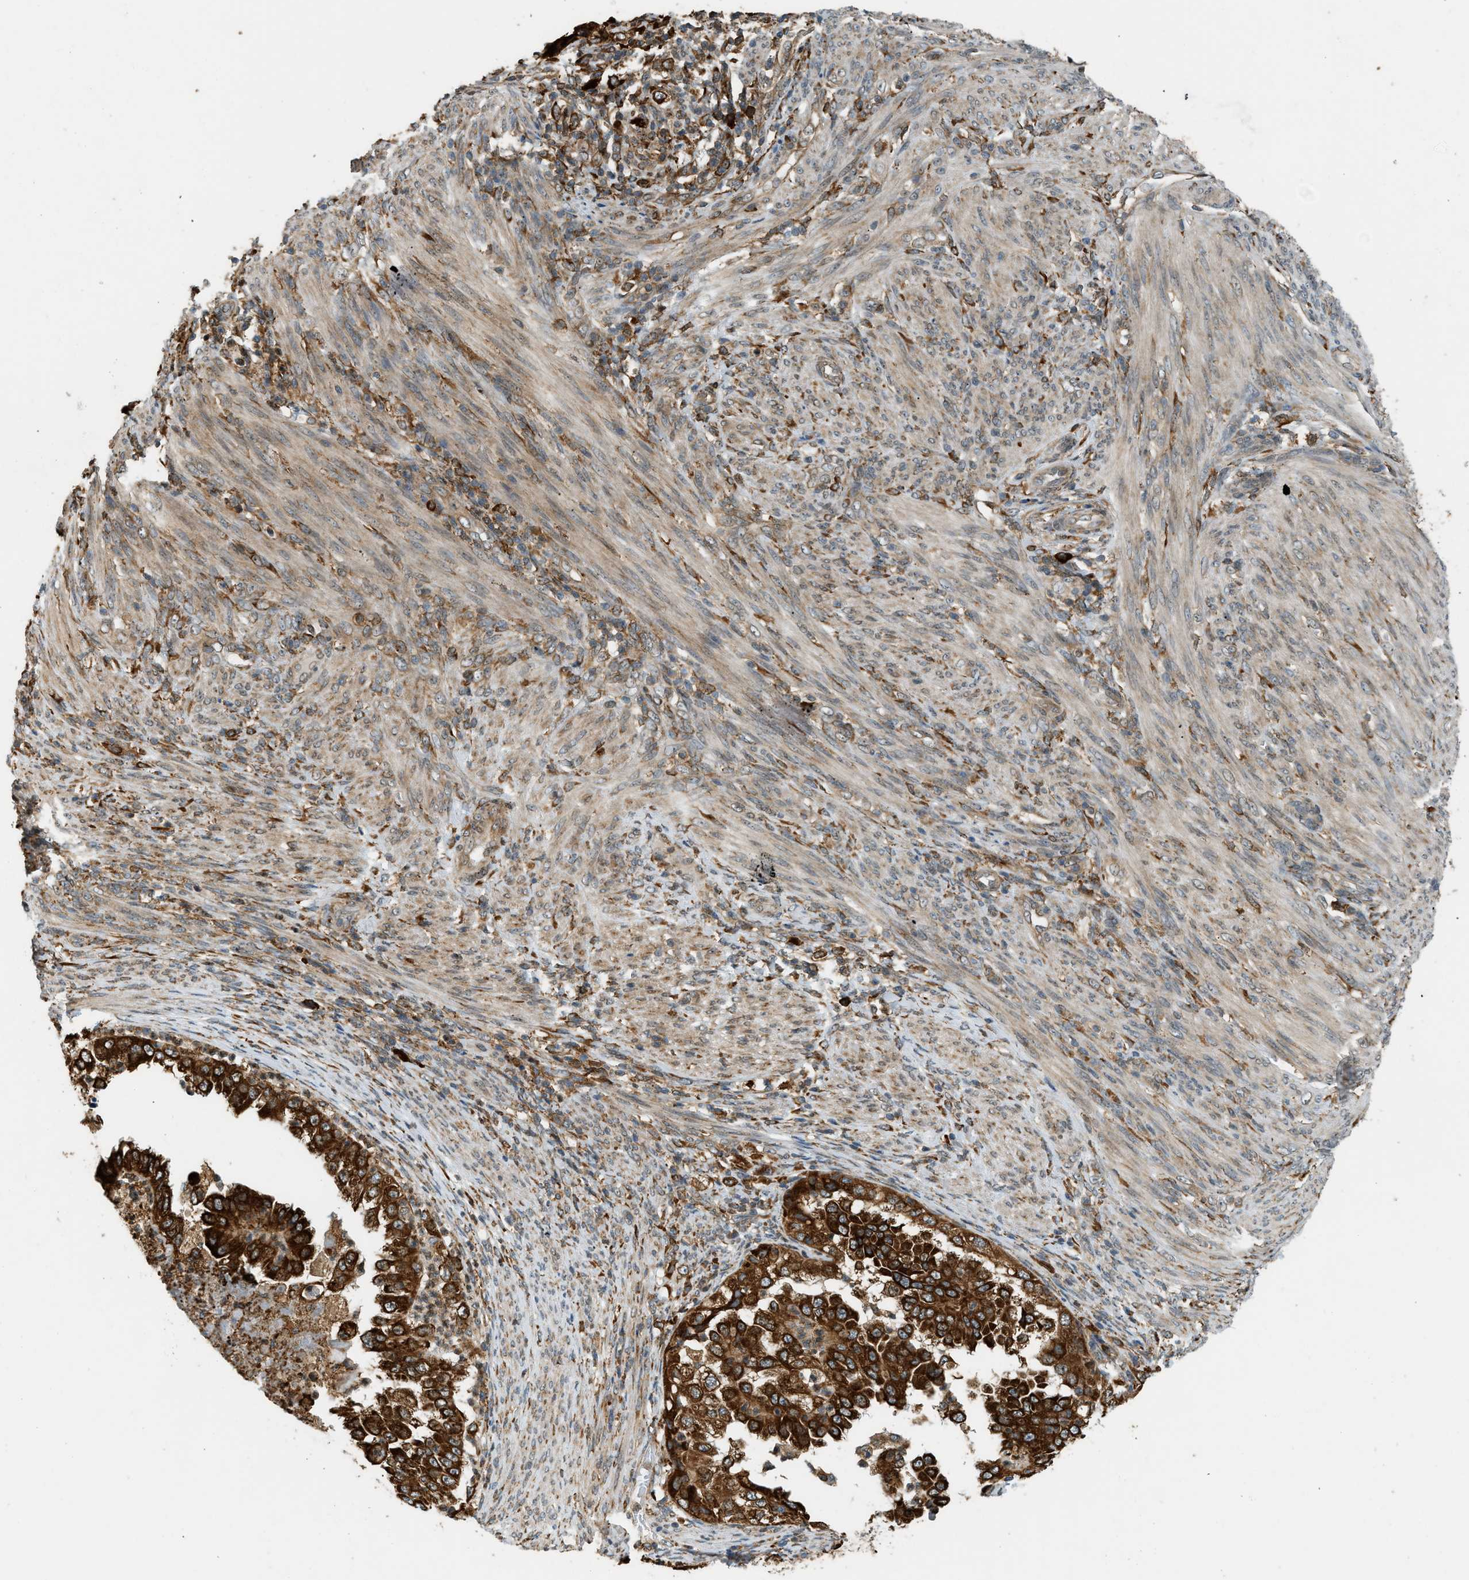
{"staining": {"intensity": "strong", "quantity": ">75%", "location": "cytoplasmic/membranous"}, "tissue": "endometrial cancer", "cell_type": "Tumor cells", "image_type": "cancer", "snomed": [{"axis": "morphology", "description": "Adenocarcinoma, NOS"}, {"axis": "topography", "description": "Endometrium"}], "caption": "Strong cytoplasmic/membranous positivity is appreciated in about >75% of tumor cells in endometrial cancer.", "gene": "SEMA4D", "patient": {"sex": "female", "age": 85}}